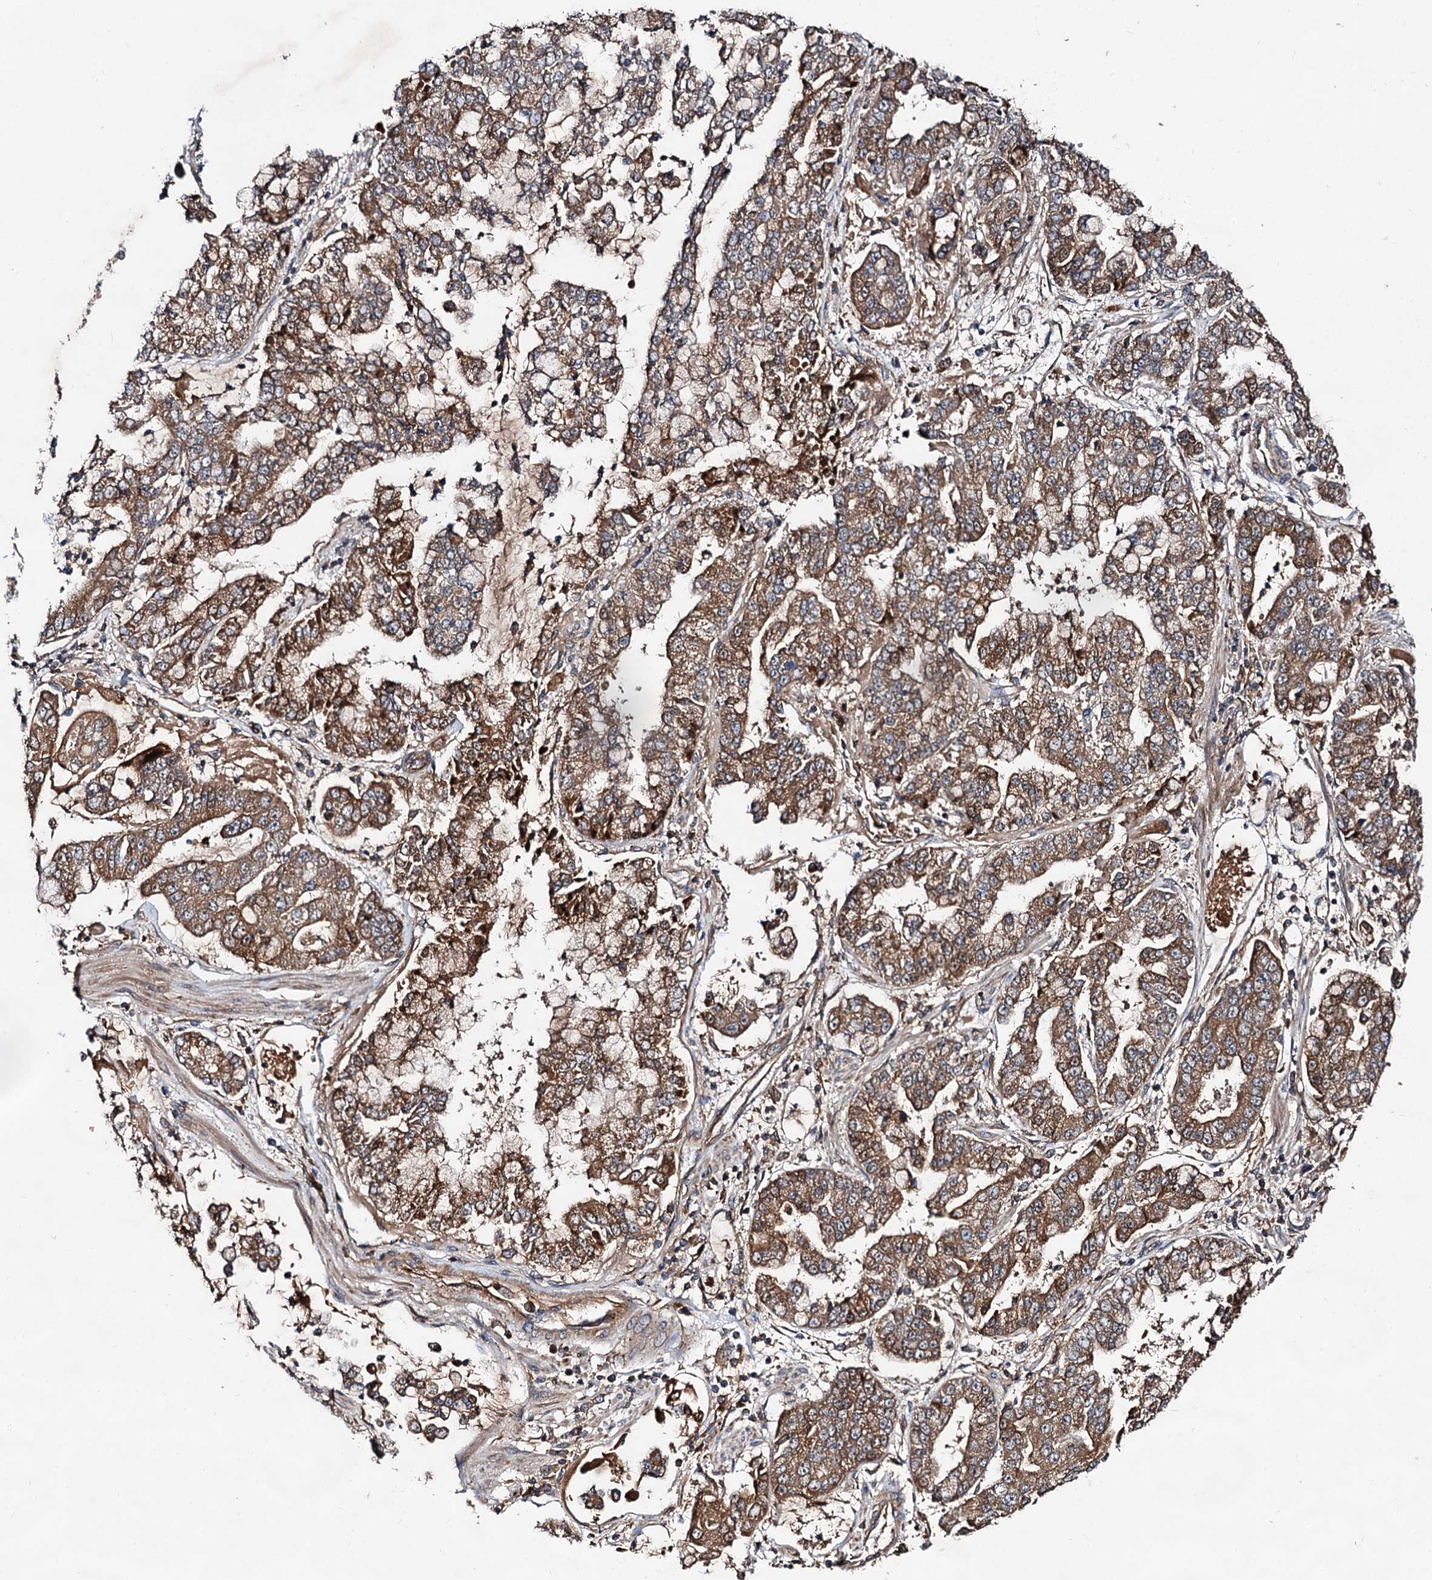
{"staining": {"intensity": "moderate", "quantity": ">75%", "location": "cytoplasmic/membranous"}, "tissue": "stomach cancer", "cell_type": "Tumor cells", "image_type": "cancer", "snomed": [{"axis": "morphology", "description": "Adenocarcinoma, NOS"}, {"axis": "topography", "description": "Stomach"}], "caption": "A photomicrograph of stomach cancer (adenocarcinoma) stained for a protein shows moderate cytoplasmic/membranous brown staining in tumor cells. The protein of interest is shown in brown color, while the nuclei are stained blue.", "gene": "TEX9", "patient": {"sex": "male", "age": 76}}